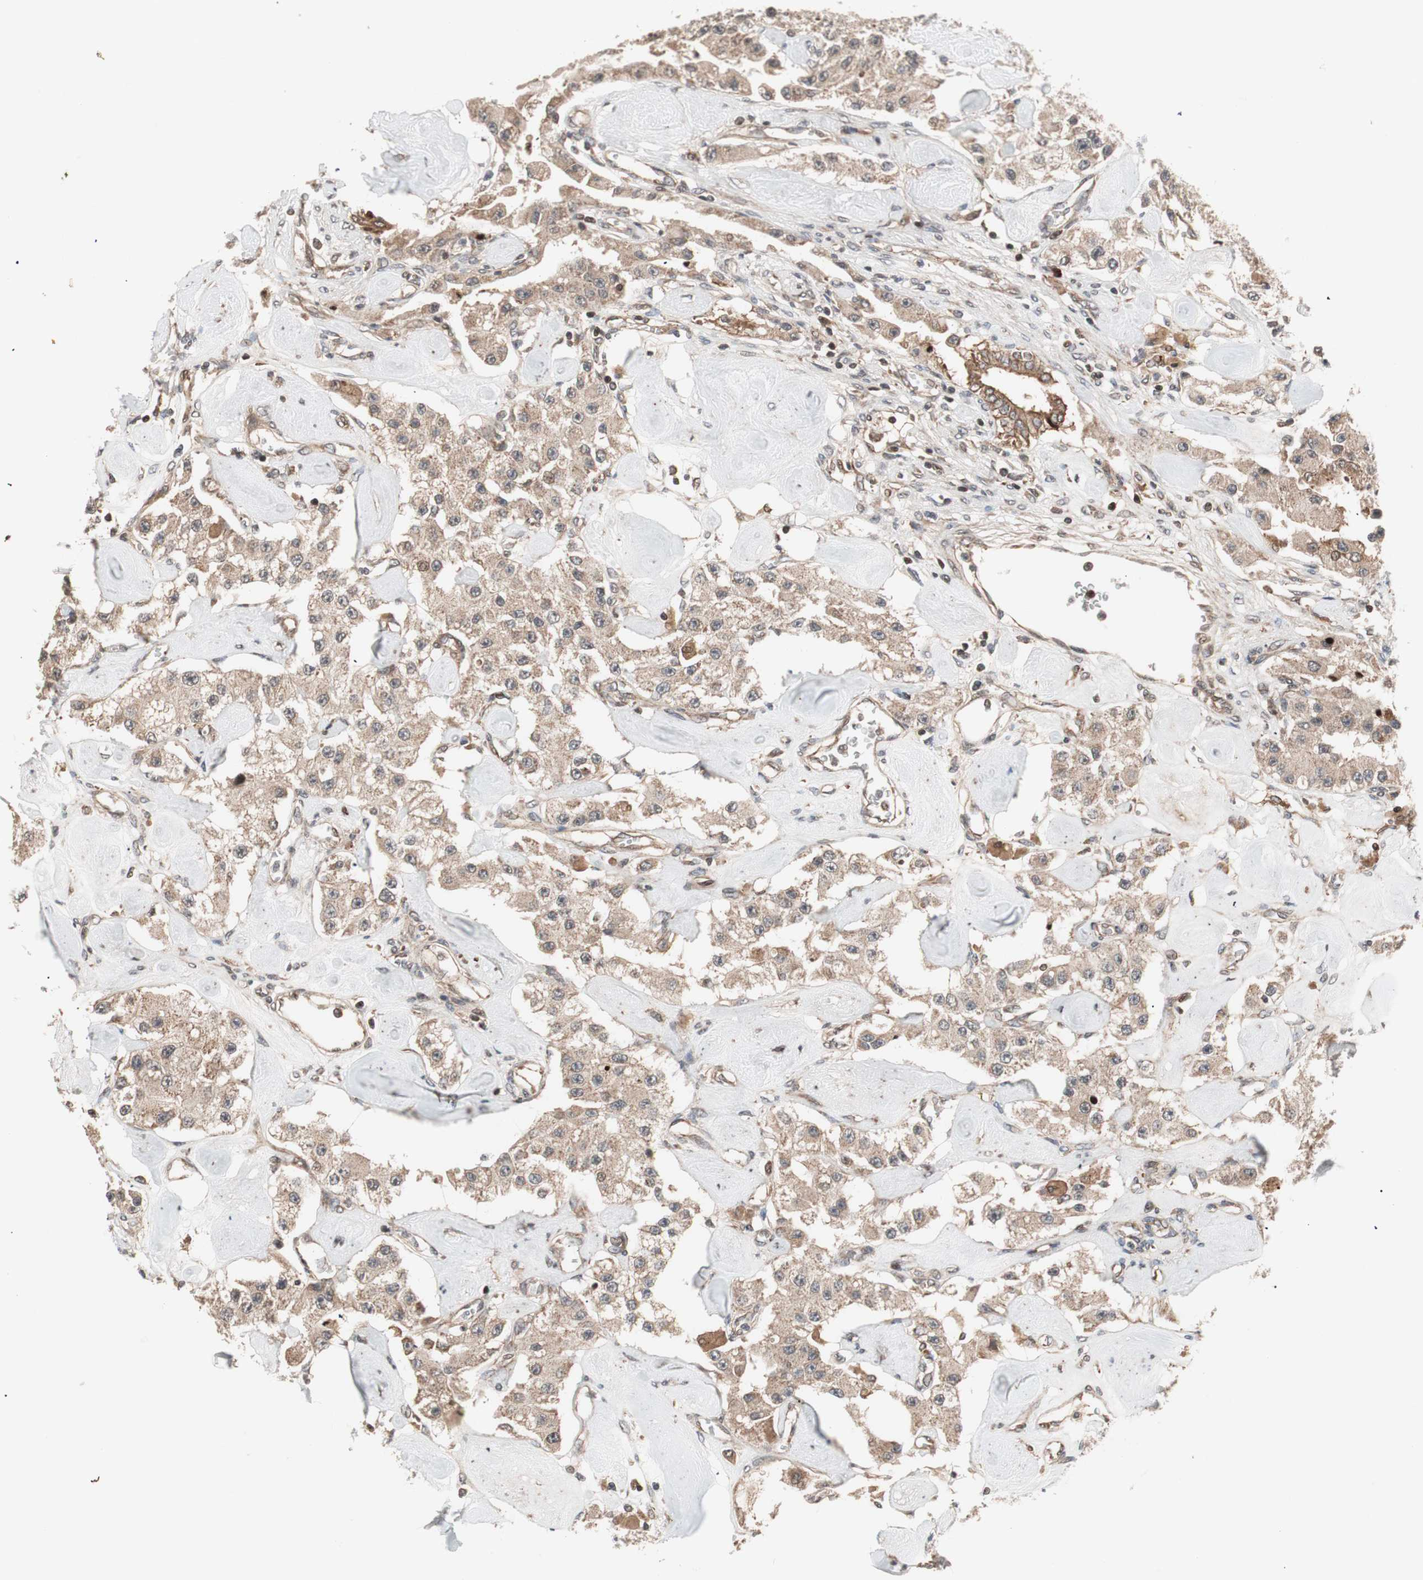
{"staining": {"intensity": "moderate", "quantity": ">75%", "location": "cytoplasmic/membranous"}, "tissue": "carcinoid", "cell_type": "Tumor cells", "image_type": "cancer", "snomed": [{"axis": "morphology", "description": "Carcinoid, malignant, NOS"}, {"axis": "topography", "description": "Pancreas"}], "caption": "This histopathology image displays immunohistochemistry staining of human carcinoid, with medium moderate cytoplasmic/membranous expression in about >75% of tumor cells.", "gene": "NF2", "patient": {"sex": "male", "age": 41}}